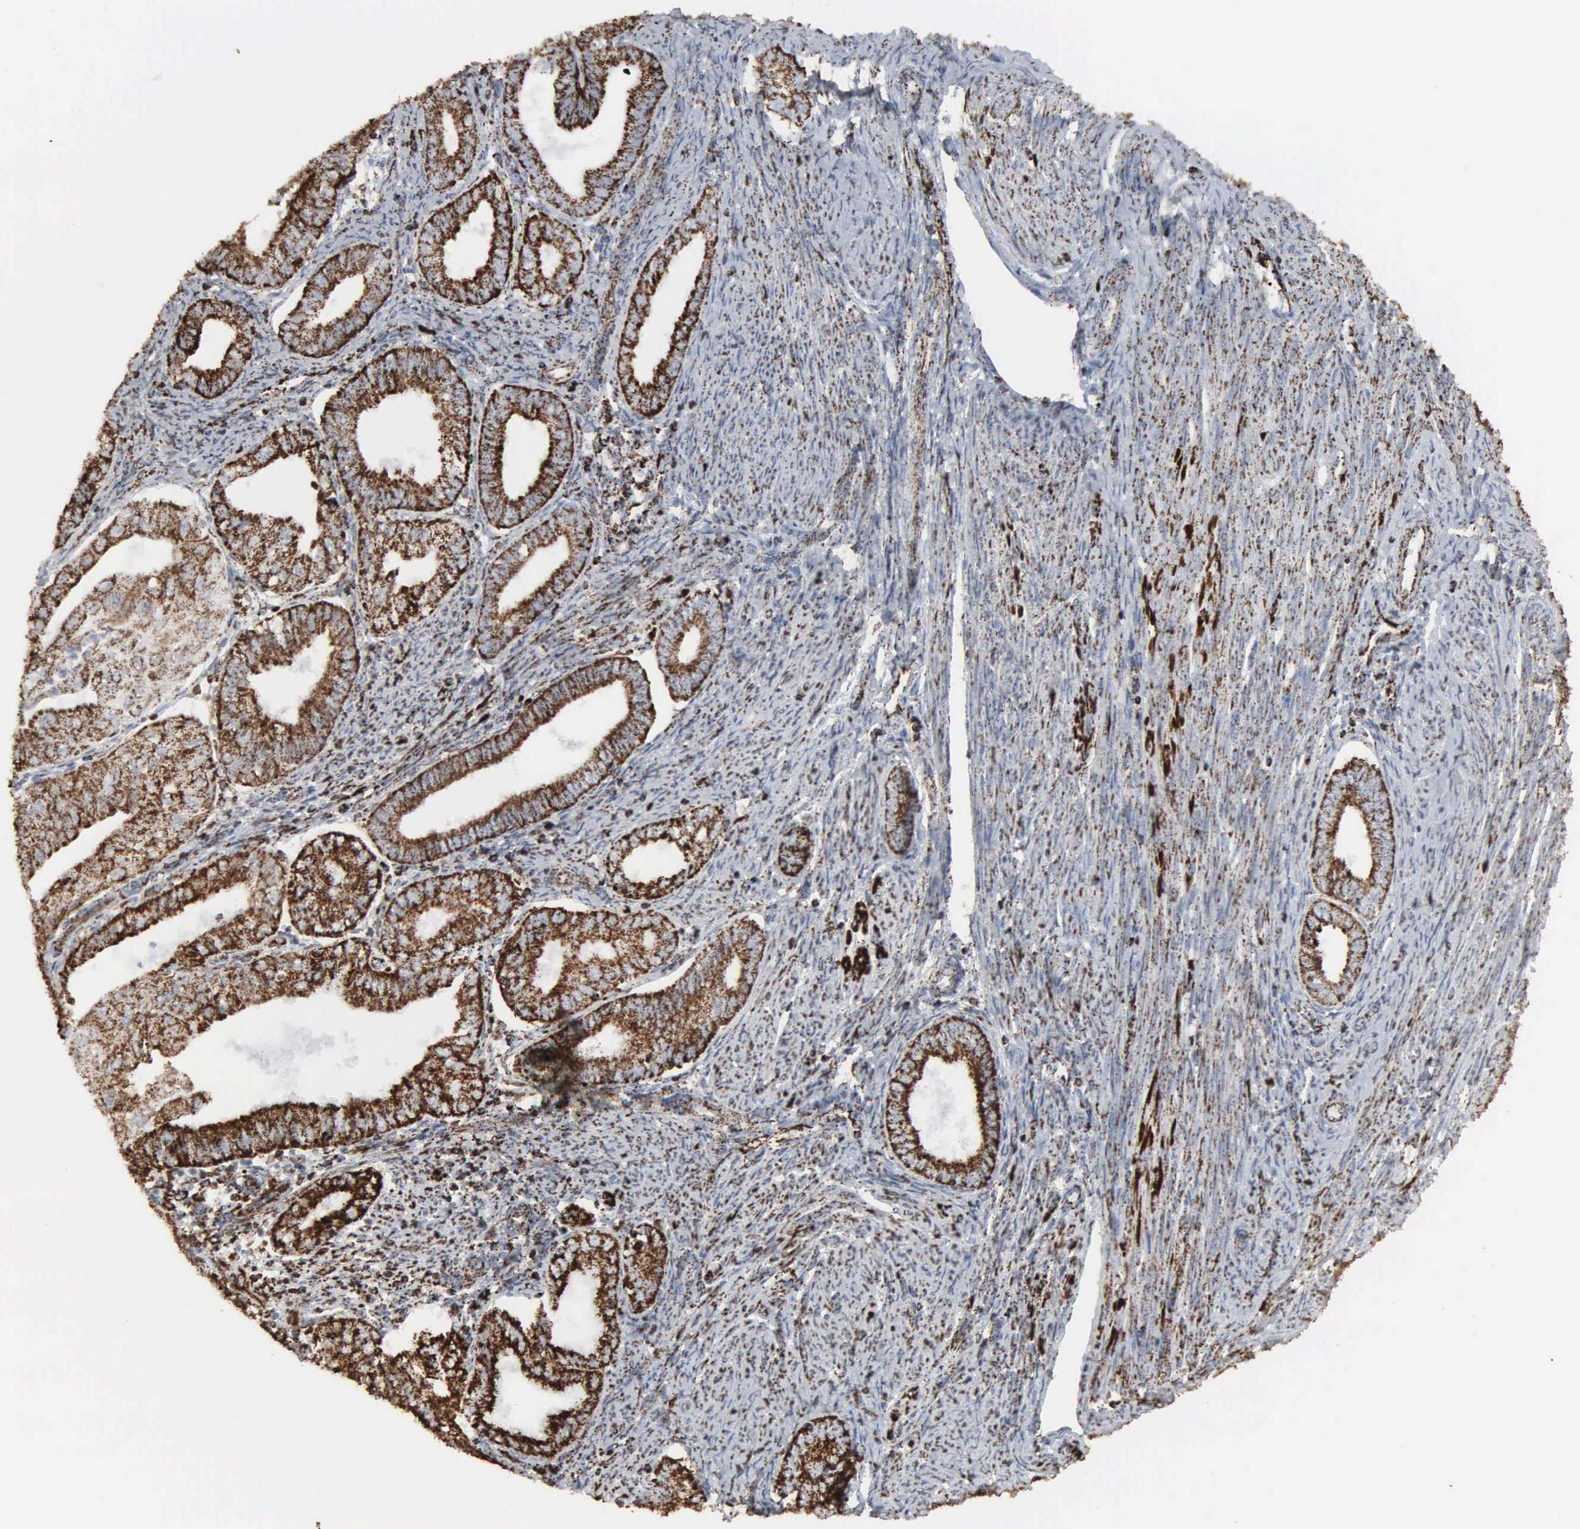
{"staining": {"intensity": "strong", "quantity": ">75%", "location": "cytoplasmic/membranous"}, "tissue": "endometrial cancer", "cell_type": "Tumor cells", "image_type": "cancer", "snomed": [{"axis": "morphology", "description": "Adenocarcinoma, NOS"}, {"axis": "topography", "description": "Endometrium"}], "caption": "Immunohistochemistry (IHC) micrograph of neoplastic tissue: endometrial adenocarcinoma stained using IHC exhibits high levels of strong protein expression localized specifically in the cytoplasmic/membranous of tumor cells, appearing as a cytoplasmic/membranous brown color.", "gene": "HSPA9", "patient": {"sex": "female", "age": 55}}